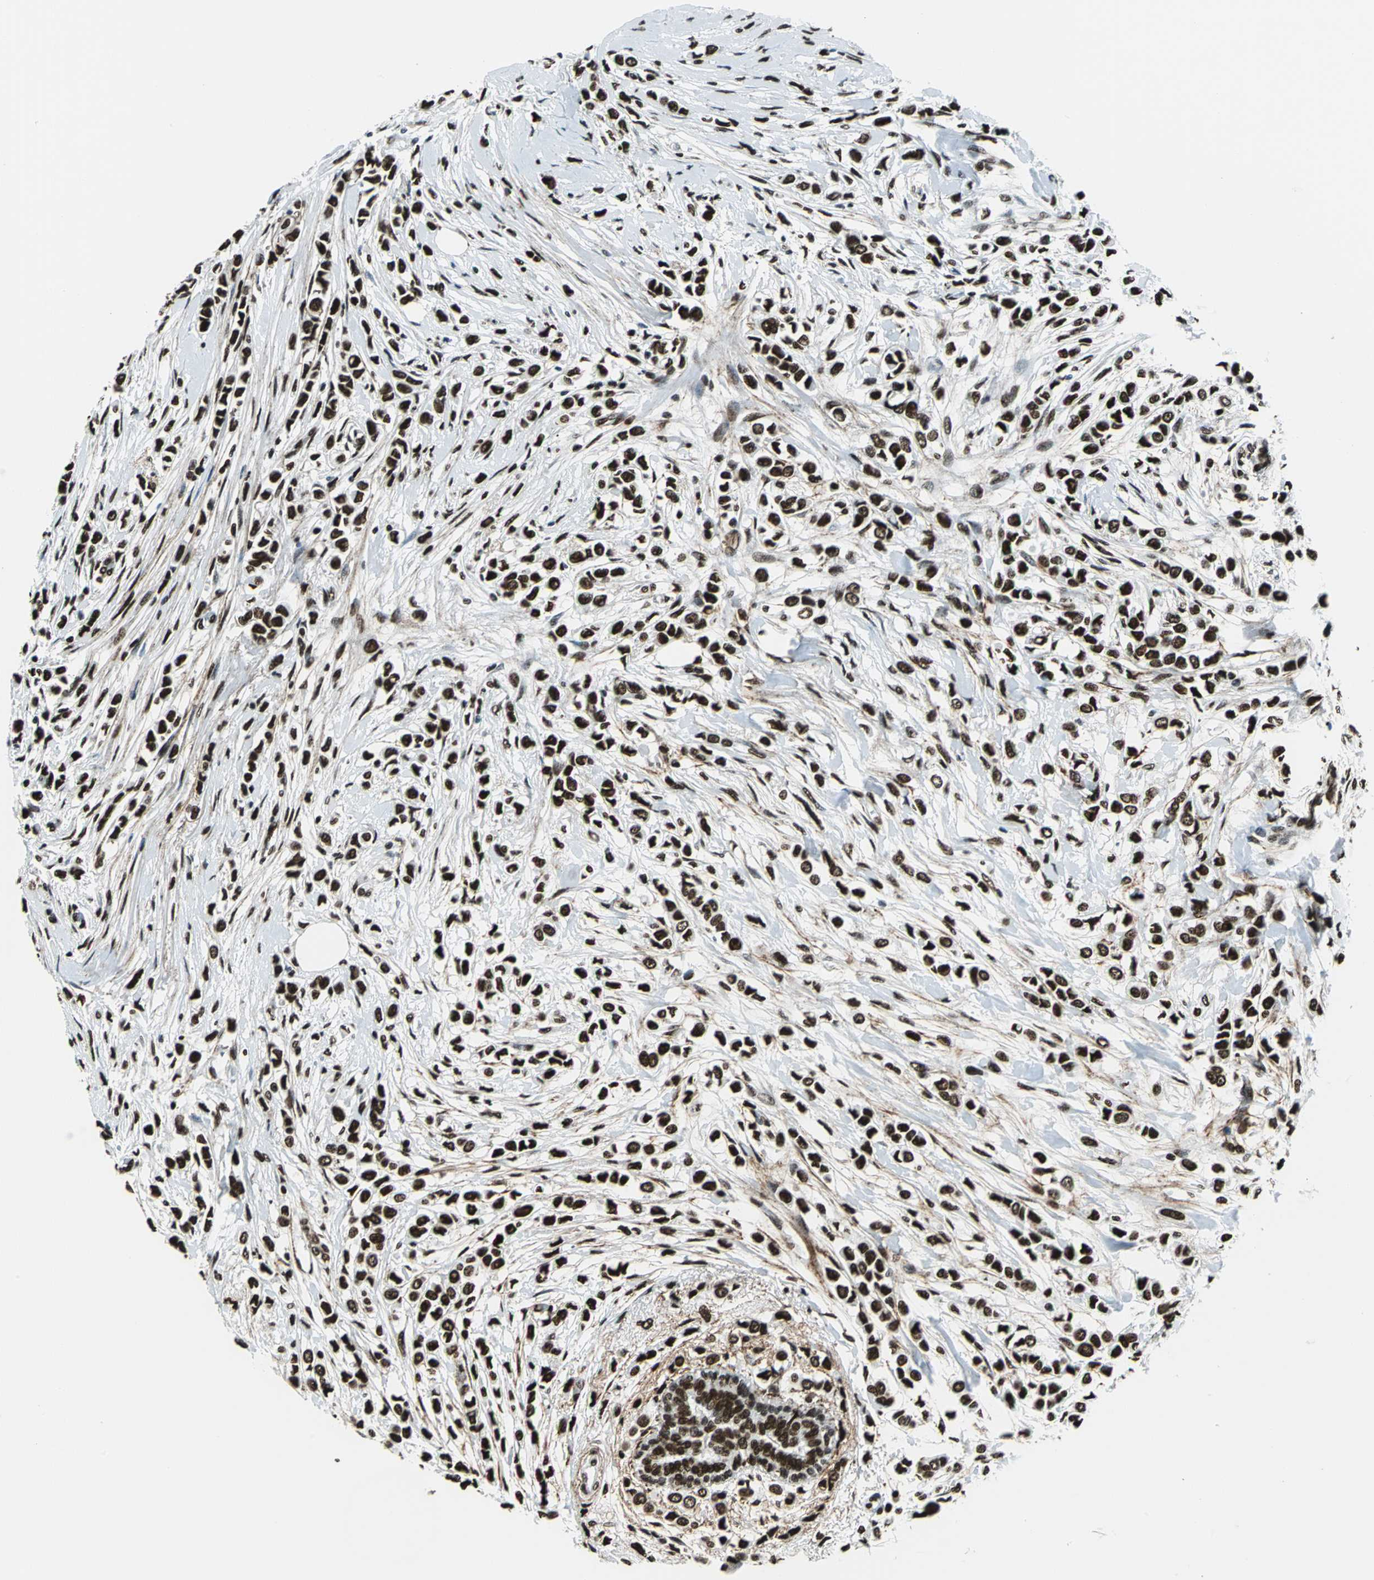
{"staining": {"intensity": "strong", "quantity": ">75%", "location": "nuclear"}, "tissue": "breast cancer", "cell_type": "Tumor cells", "image_type": "cancer", "snomed": [{"axis": "morphology", "description": "Lobular carcinoma"}, {"axis": "topography", "description": "Breast"}], "caption": "Brown immunohistochemical staining in human breast lobular carcinoma displays strong nuclear positivity in about >75% of tumor cells. (DAB = brown stain, brightfield microscopy at high magnification).", "gene": "APEX1", "patient": {"sex": "female", "age": 51}}